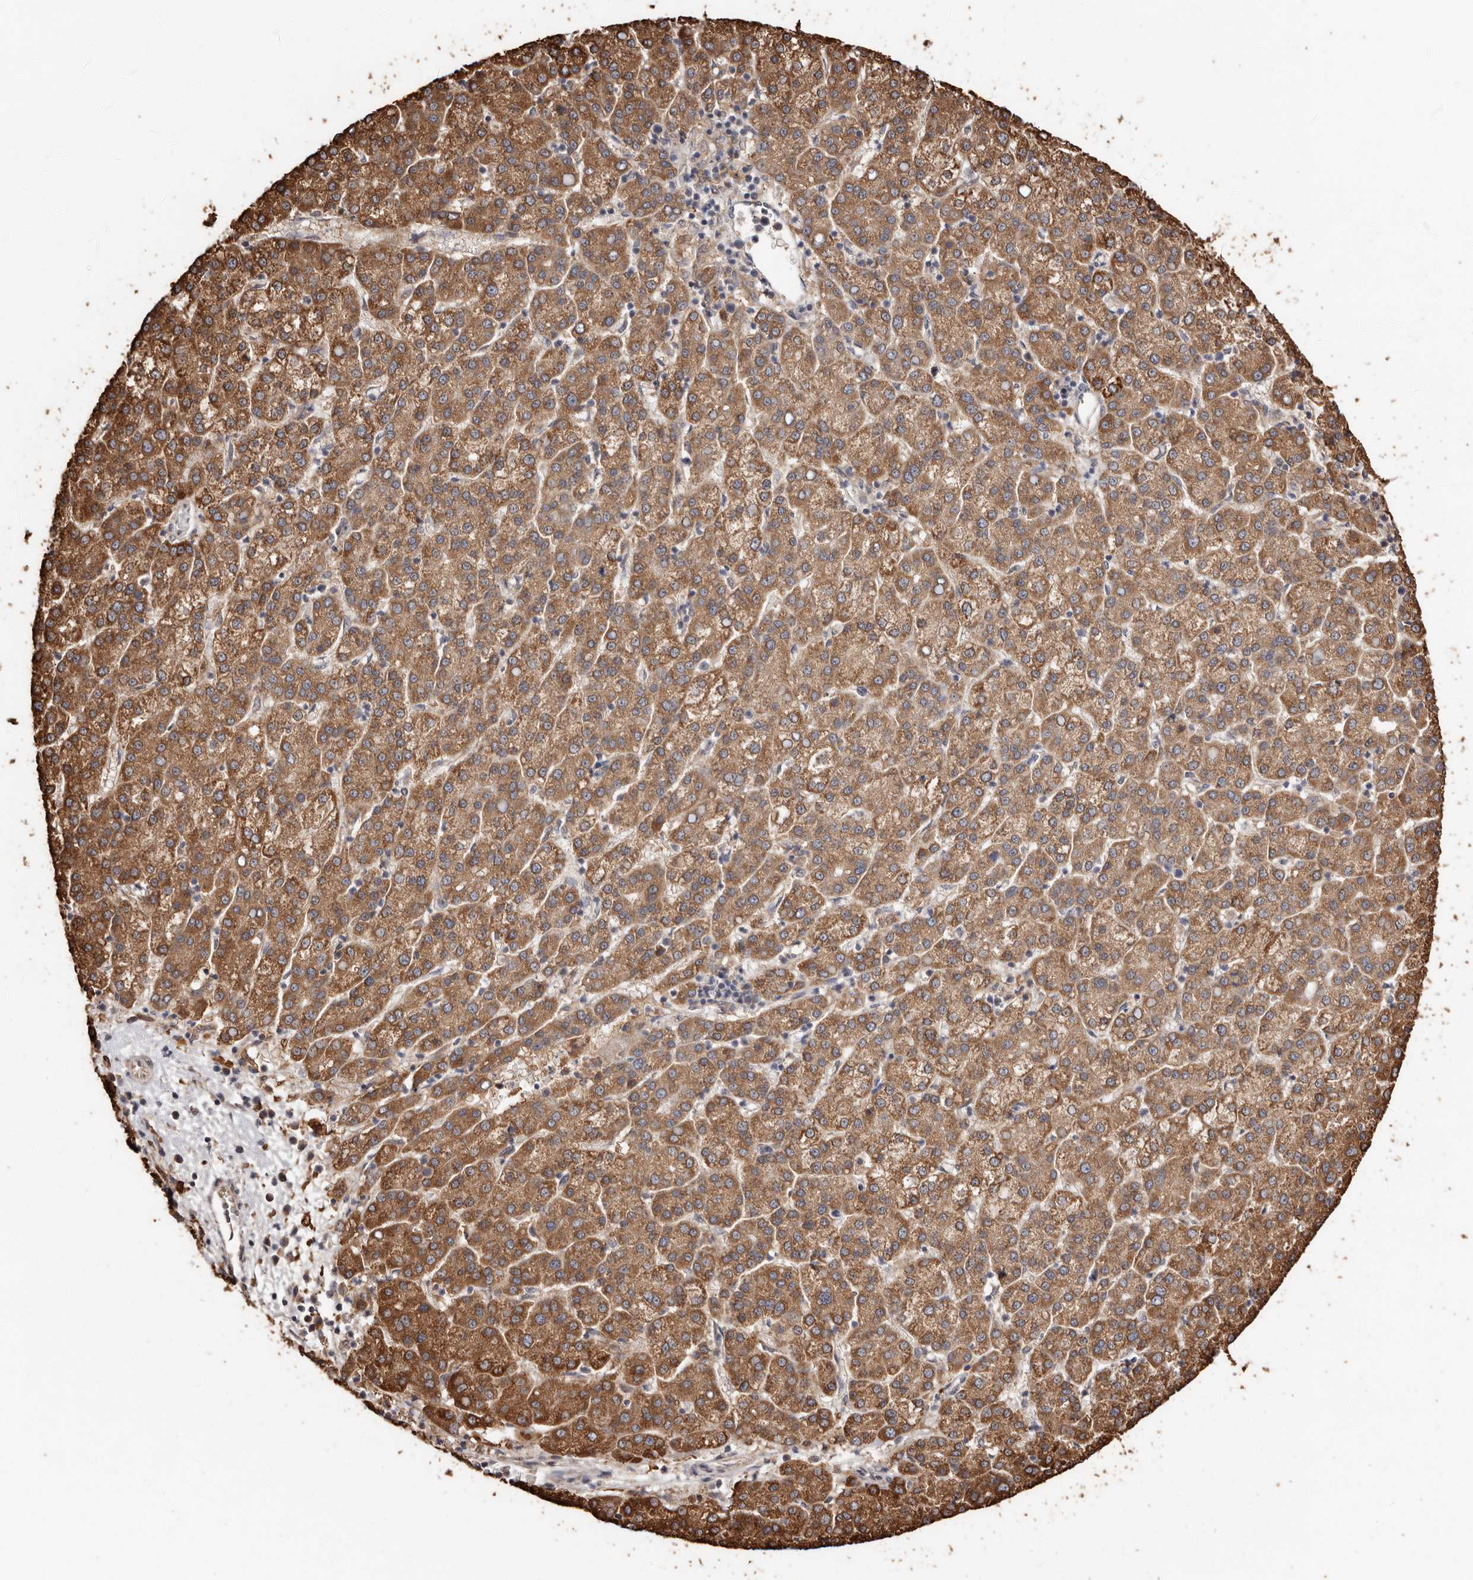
{"staining": {"intensity": "strong", "quantity": ">75%", "location": "cytoplasmic/membranous"}, "tissue": "liver cancer", "cell_type": "Tumor cells", "image_type": "cancer", "snomed": [{"axis": "morphology", "description": "Carcinoma, Hepatocellular, NOS"}, {"axis": "topography", "description": "Liver"}], "caption": "A high amount of strong cytoplasmic/membranous positivity is appreciated in about >75% of tumor cells in liver hepatocellular carcinoma tissue.", "gene": "RSPO2", "patient": {"sex": "female", "age": 58}}